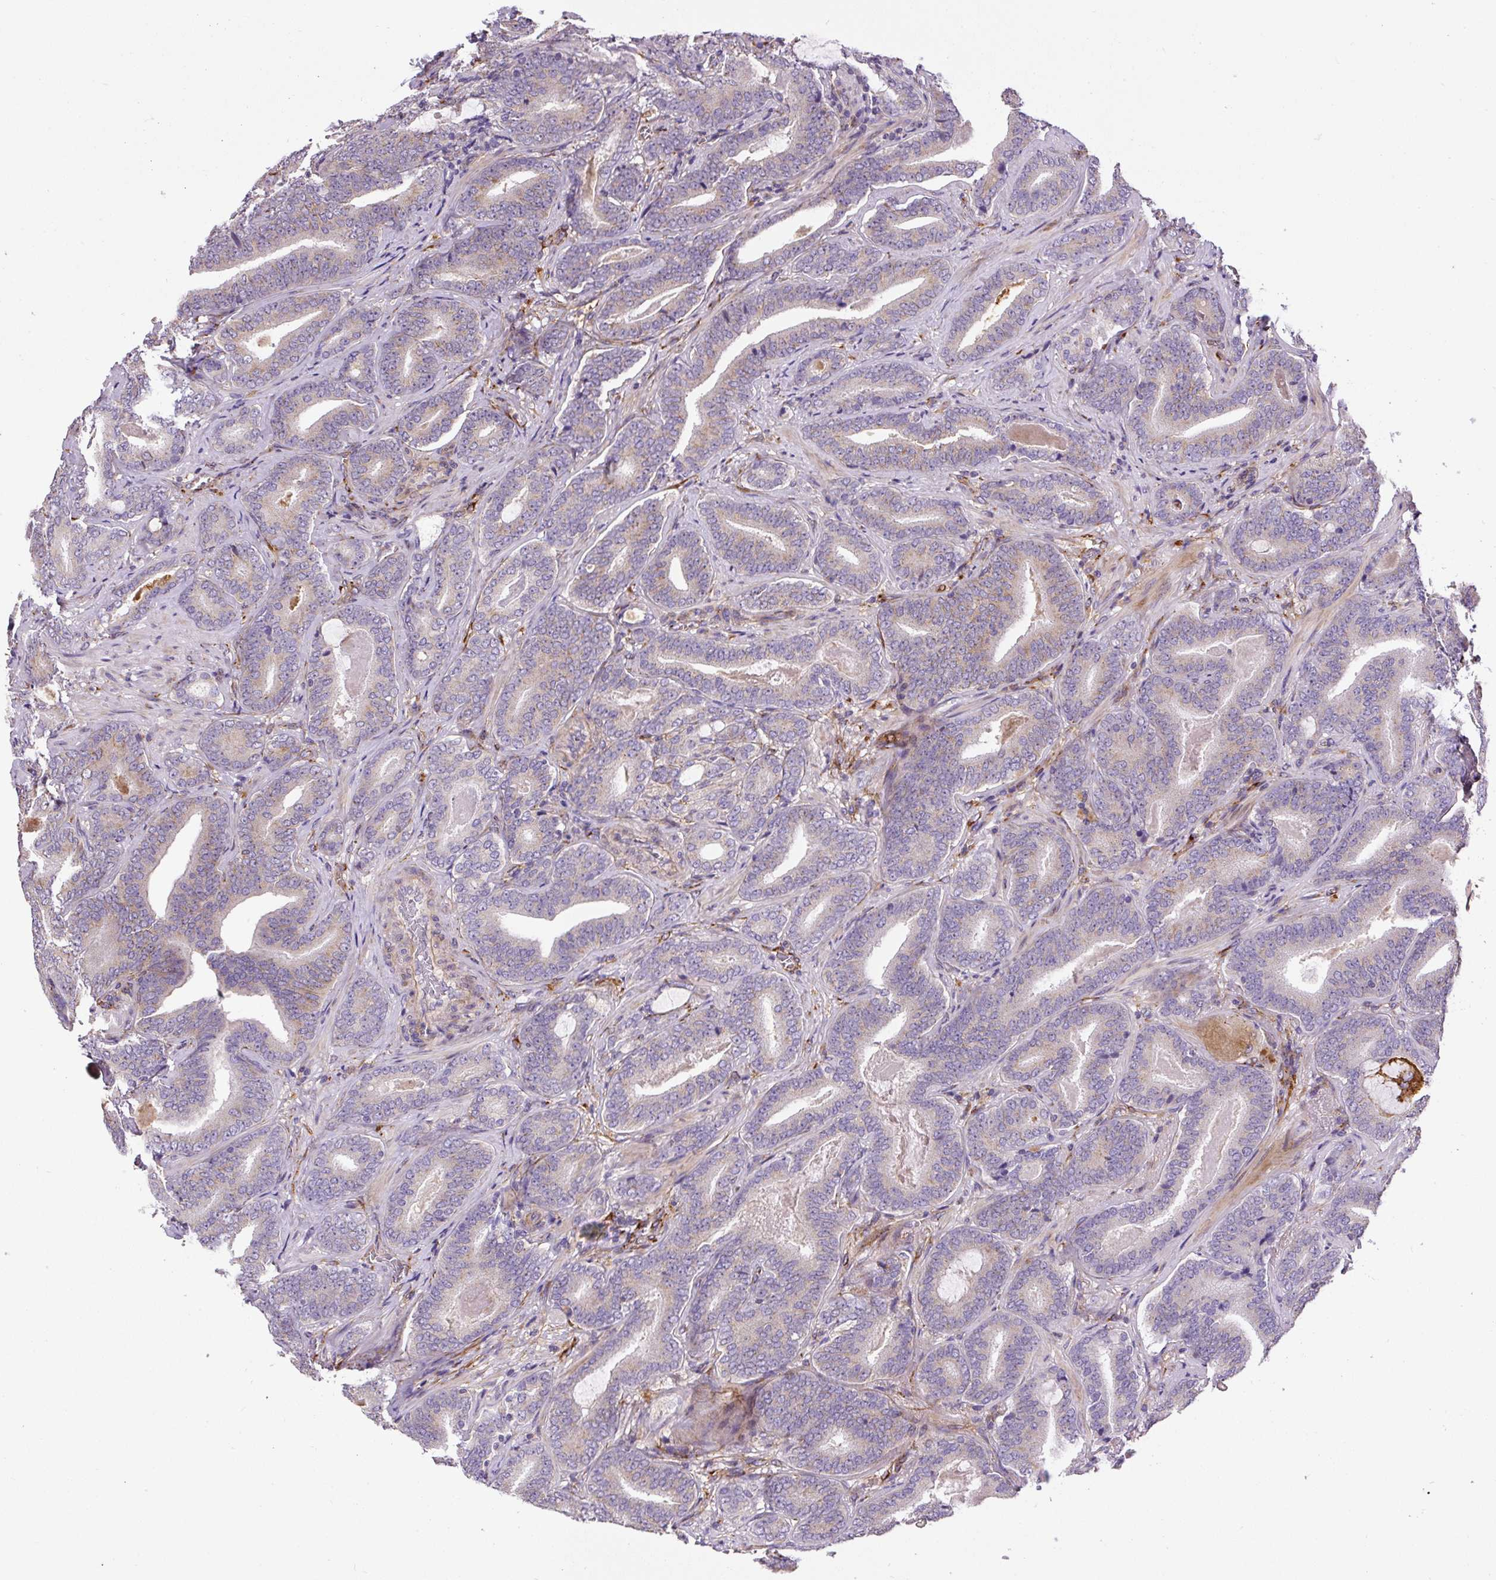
{"staining": {"intensity": "negative", "quantity": "none", "location": "none"}, "tissue": "prostate cancer", "cell_type": "Tumor cells", "image_type": "cancer", "snomed": [{"axis": "morphology", "description": "Adenocarcinoma, Low grade"}, {"axis": "topography", "description": "Prostate and seminal vesicle, NOS"}], "caption": "The immunohistochemistry (IHC) photomicrograph has no significant staining in tumor cells of prostate adenocarcinoma (low-grade) tissue.", "gene": "RNF170", "patient": {"sex": "male", "age": 61}}